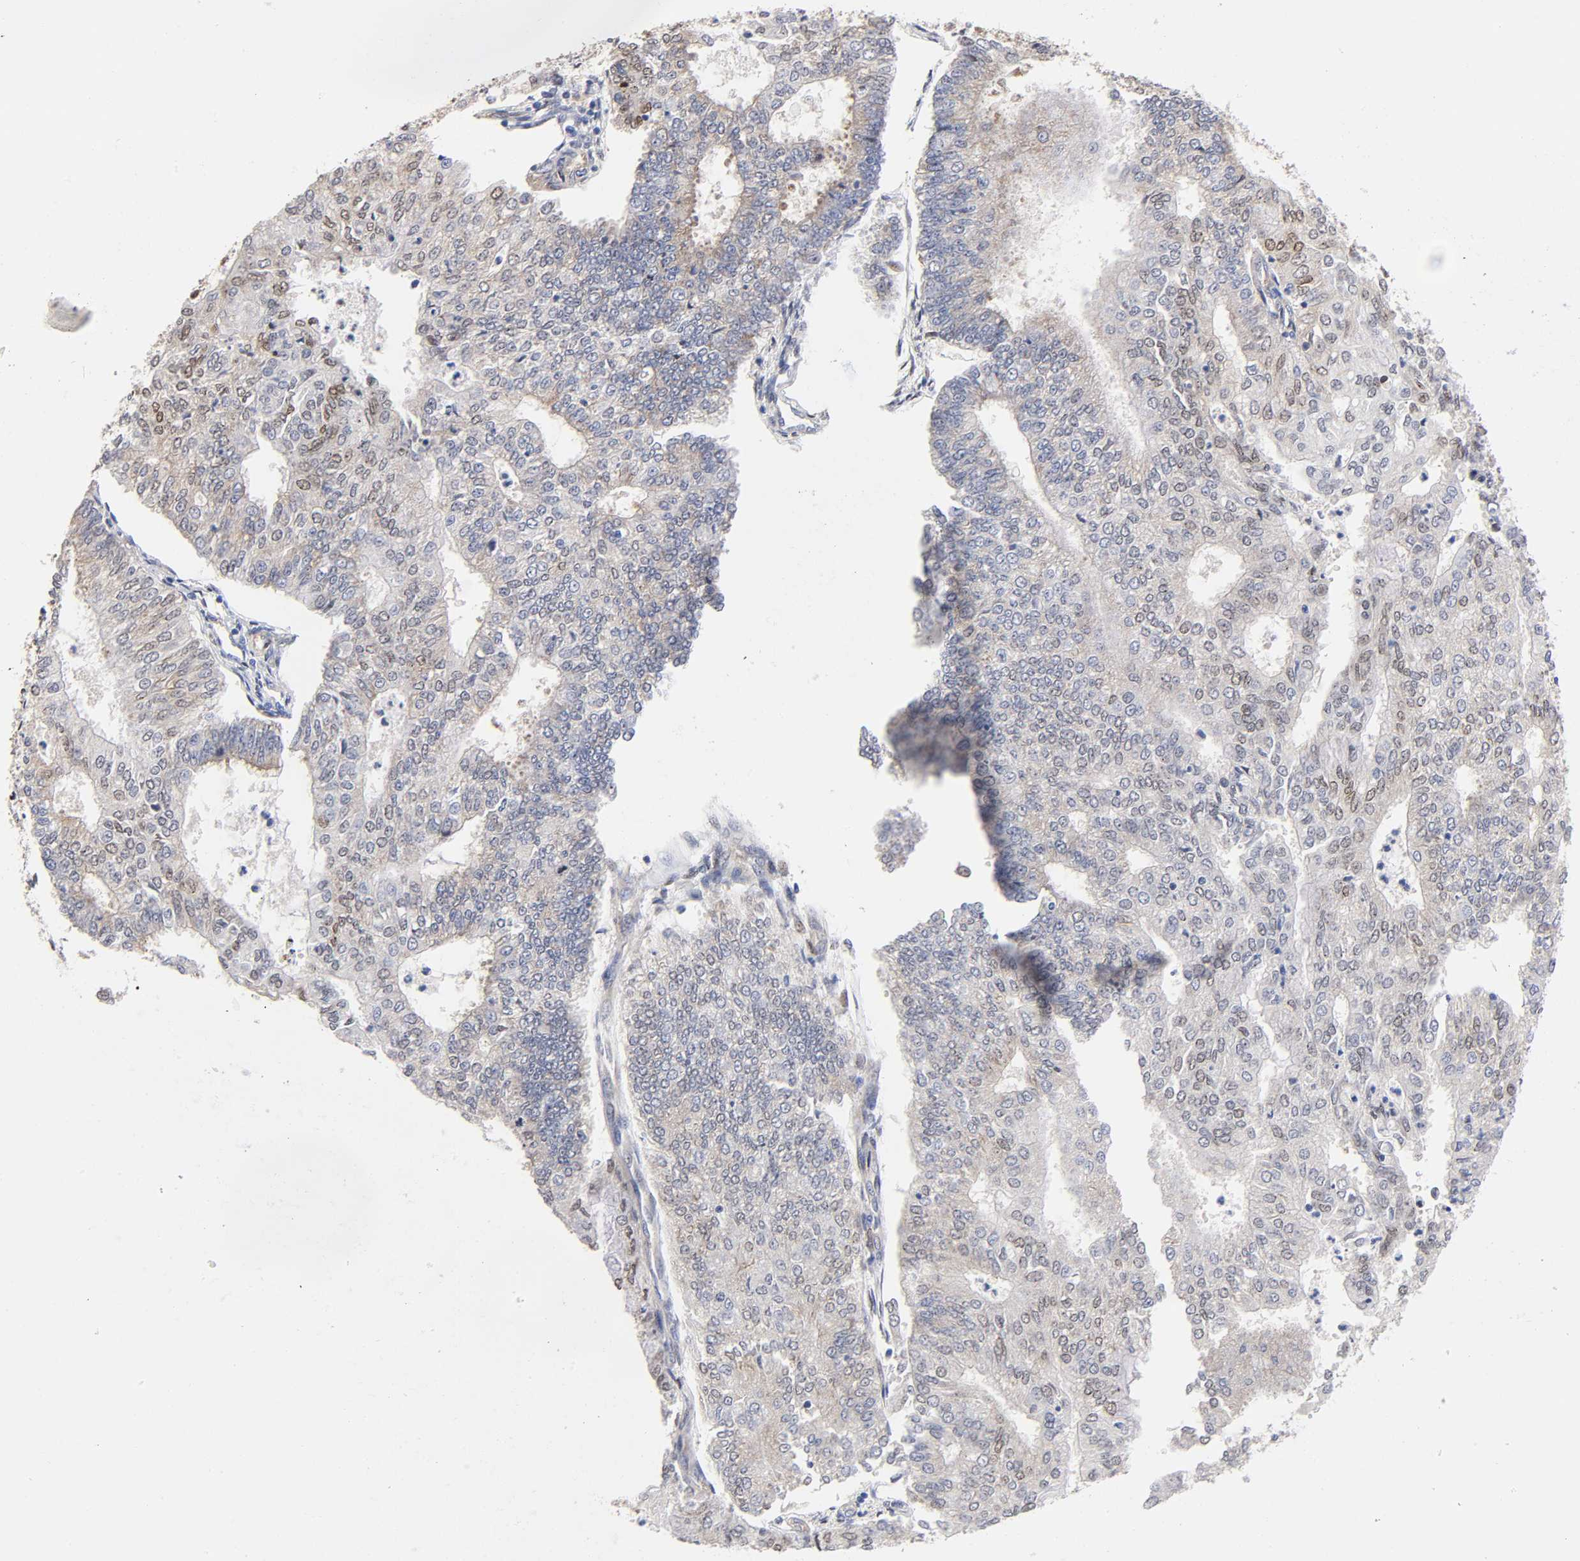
{"staining": {"intensity": "weak", "quantity": ">75%", "location": "cytoplasmic/membranous,nuclear"}, "tissue": "endometrial cancer", "cell_type": "Tumor cells", "image_type": "cancer", "snomed": [{"axis": "morphology", "description": "Adenocarcinoma, NOS"}, {"axis": "topography", "description": "Endometrium"}], "caption": "Protein staining of endometrial cancer (adenocarcinoma) tissue shows weak cytoplasmic/membranous and nuclear expression in approximately >75% of tumor cells. (DAB (3,3'-diaminobenzidine) IHC with brightfield microscopy, high magnification).", "gene": "PAFAH1B1", "patient": {"sex": "female", "age": 59}}